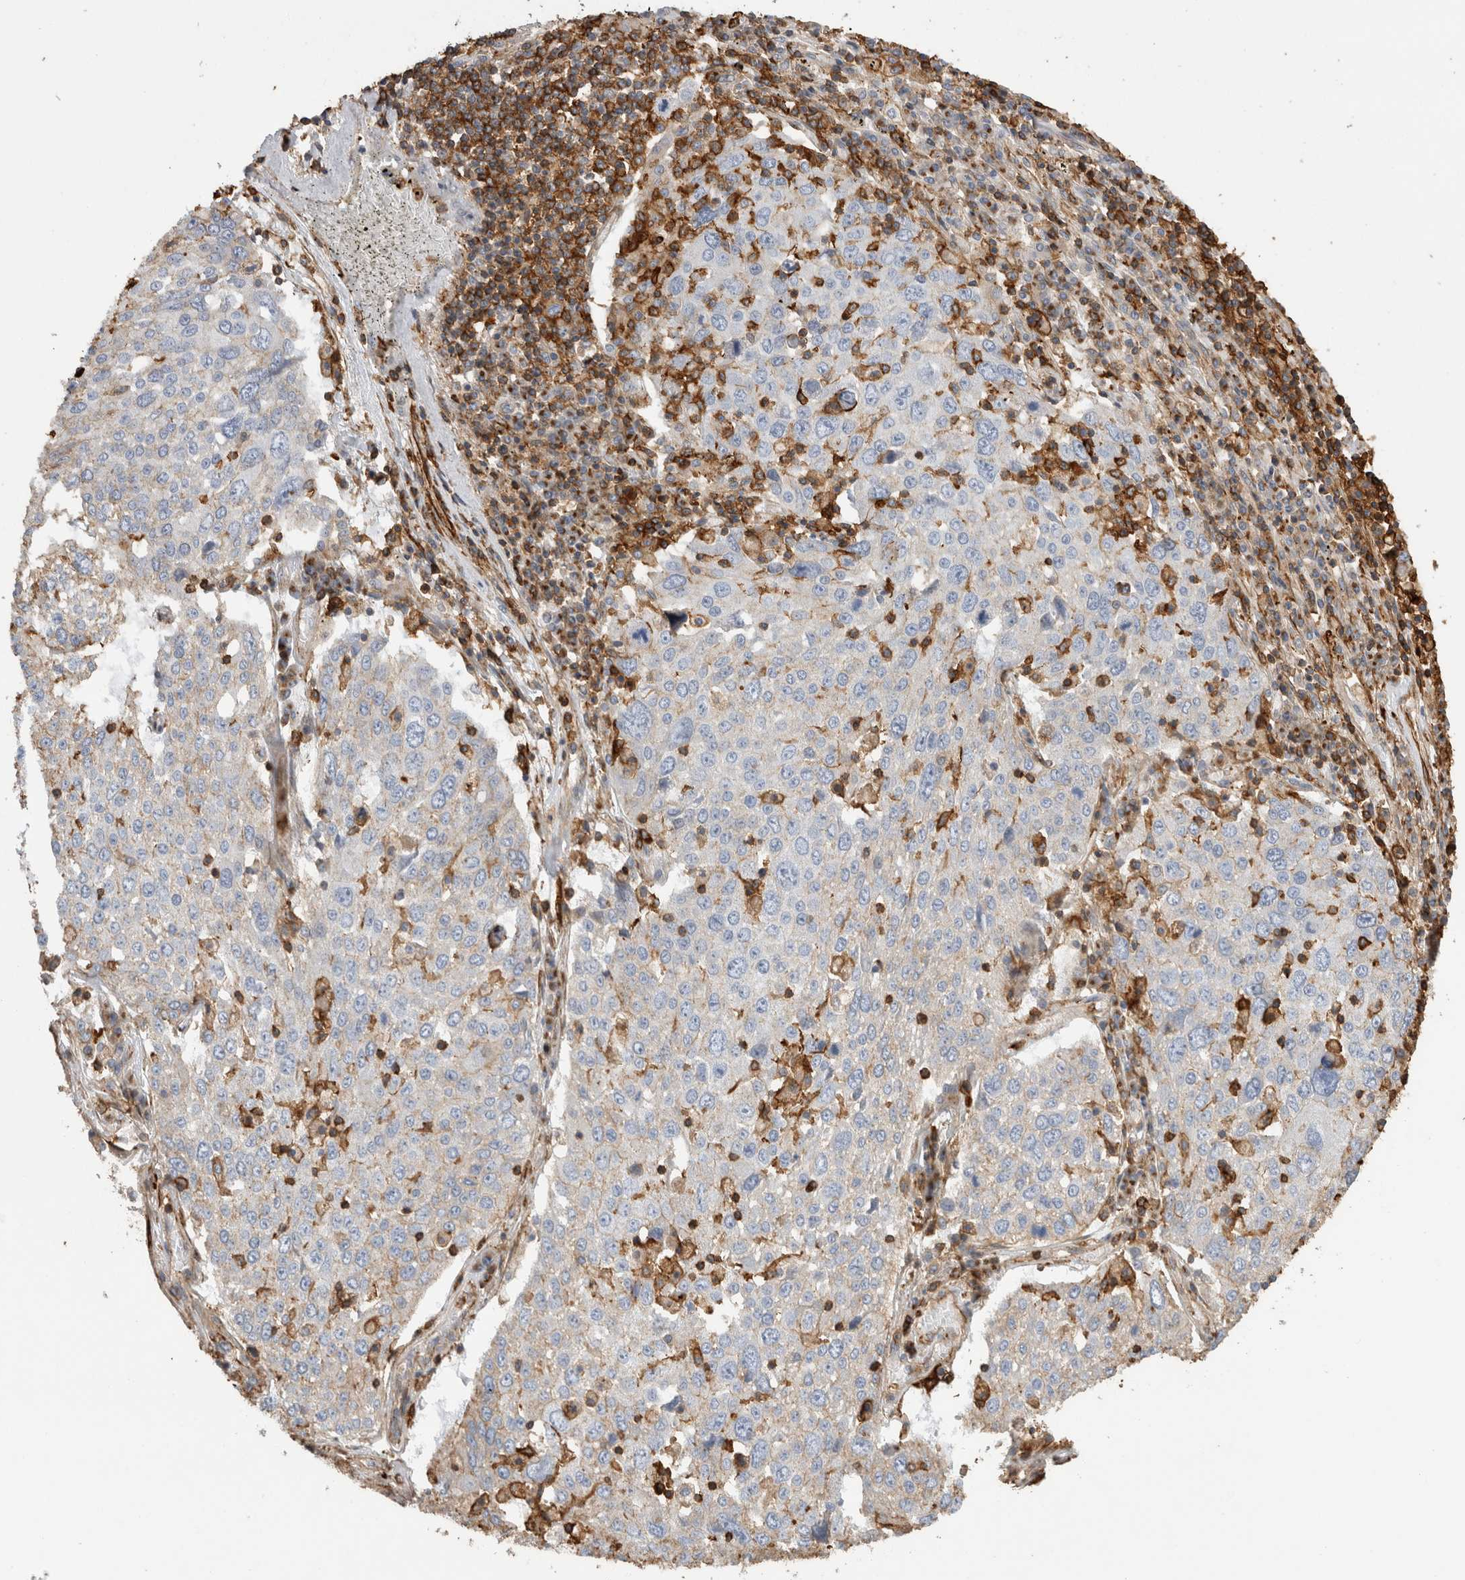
{"staining": {"intensity": "negative", "quantity": "none", "location": "none"}, "tissue": "lung cancer", "cell_type": "Tumor cells", "image_type": "cancer", "snomed": [{"axis": "morphology", "description": "Squamous cell carcinoma, NOS"}, {"axis": "topography", "description": "Lung"}], "caption": "Protein analysis of lung cancer (squamous cell carcinoma) demonstrates no significant positivity in tumor cells. (Stains: DAB (3,3'-diaminobenzidine) IHC with hematoxylin counter stain, Microscopy: brightfield microscopy at high magnification).", "gene": "GPER1", "patient": {"sex": "male", "age": 65}}